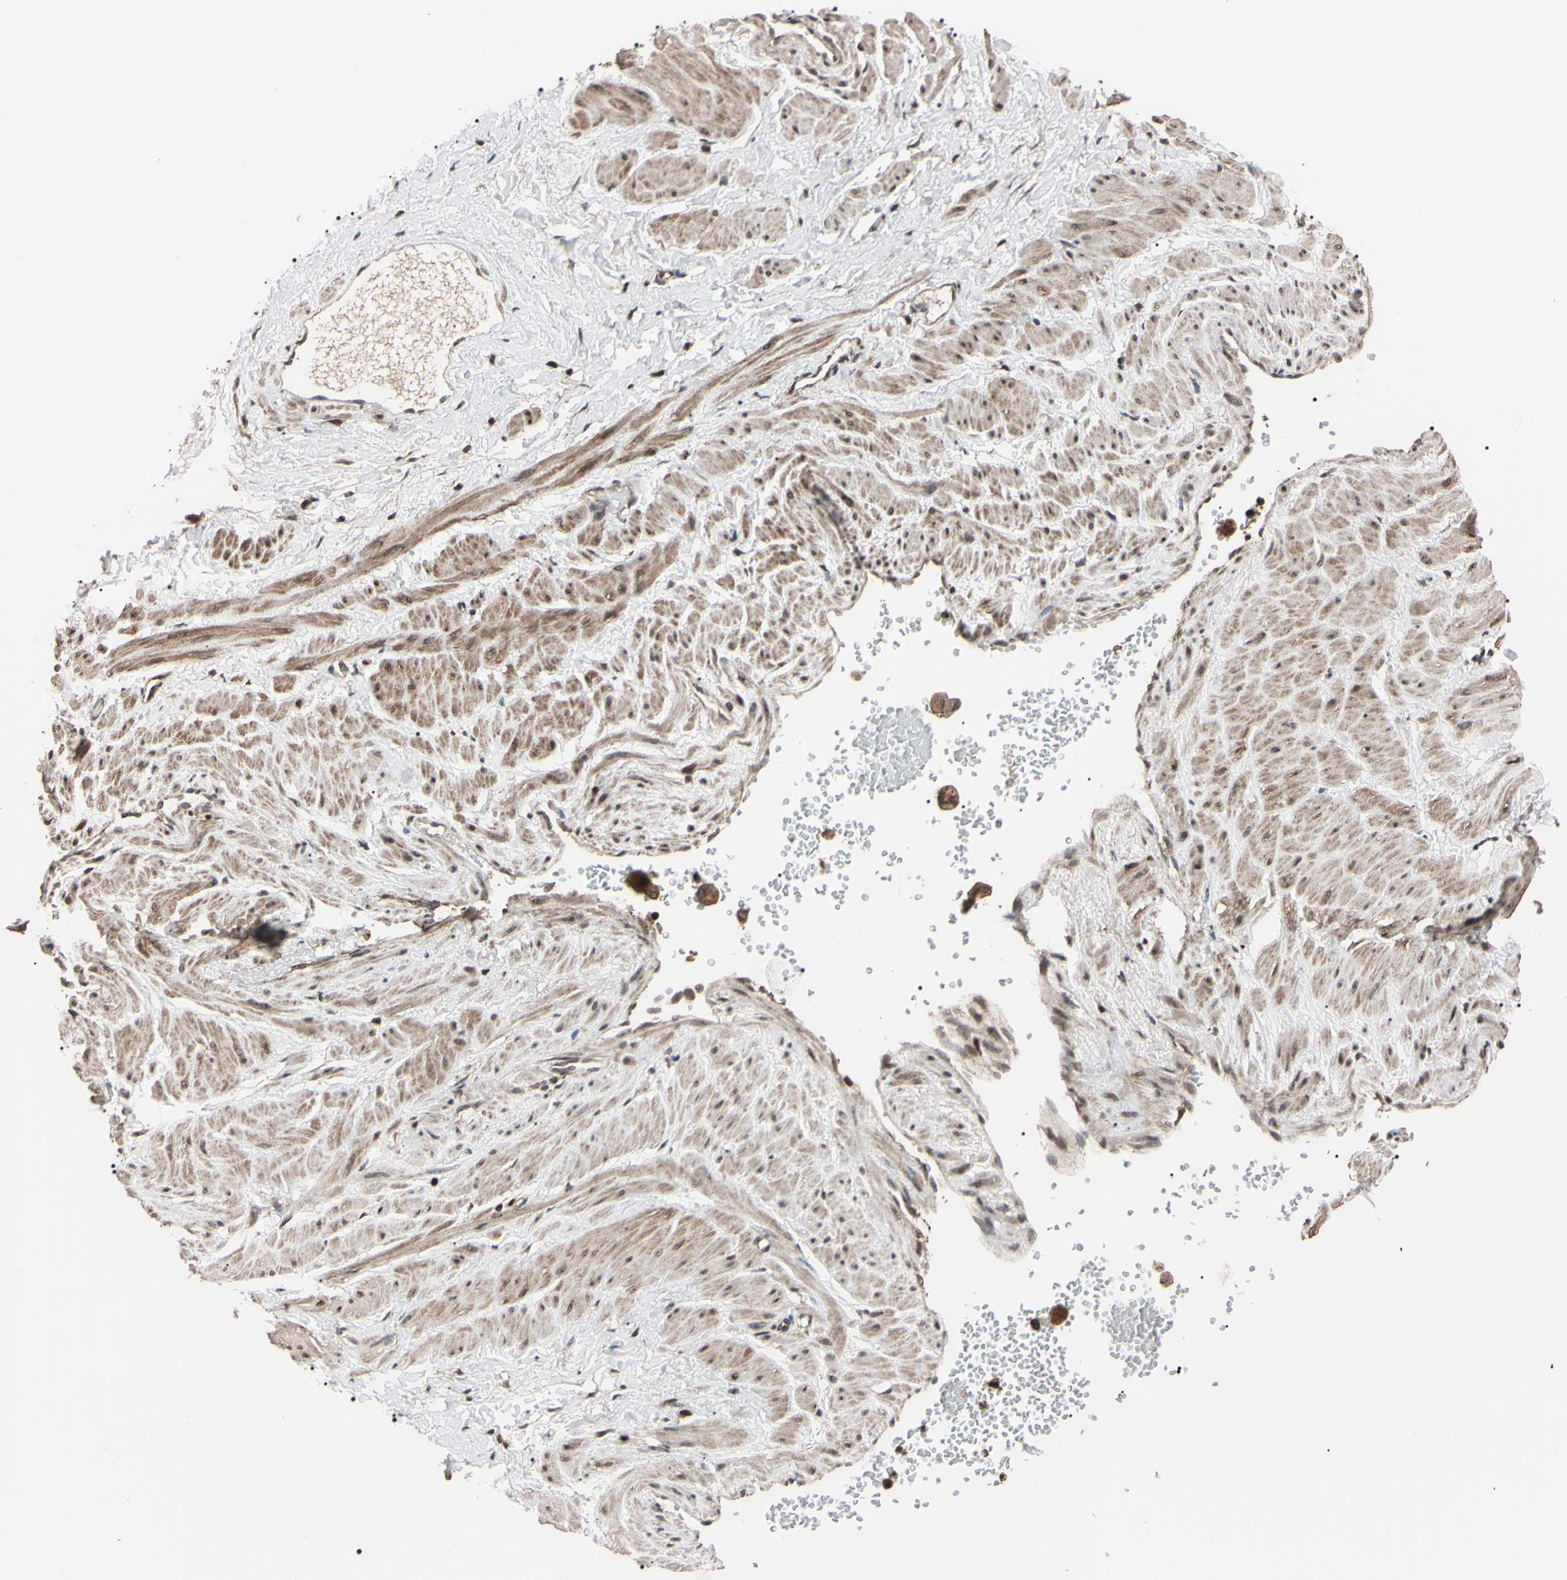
{"staining": {"intensity": "moderate", "quantity": ">75%", "location": "cytoplasmic/membranous"}, "tissue": "adipose tissue", "cell_type": "Adipocytes", "image_type": "normal", "snomed": [{"axis": "morphology", "description": "Normal tissue, NOS"}, {"axis": "topography", "description": "Soft tissue"}, {"axis": "topography", "description": "Vascular tissue"}], "caption": "DAB immunohistochemical staining of benign adipose tissue demonstrates moderate cytoplasmic/membranous protein positivity in approximately >75% of adipocytes.", "gene": "TNFRSF1A", "patient": {"sex": "female", "age": 35}}